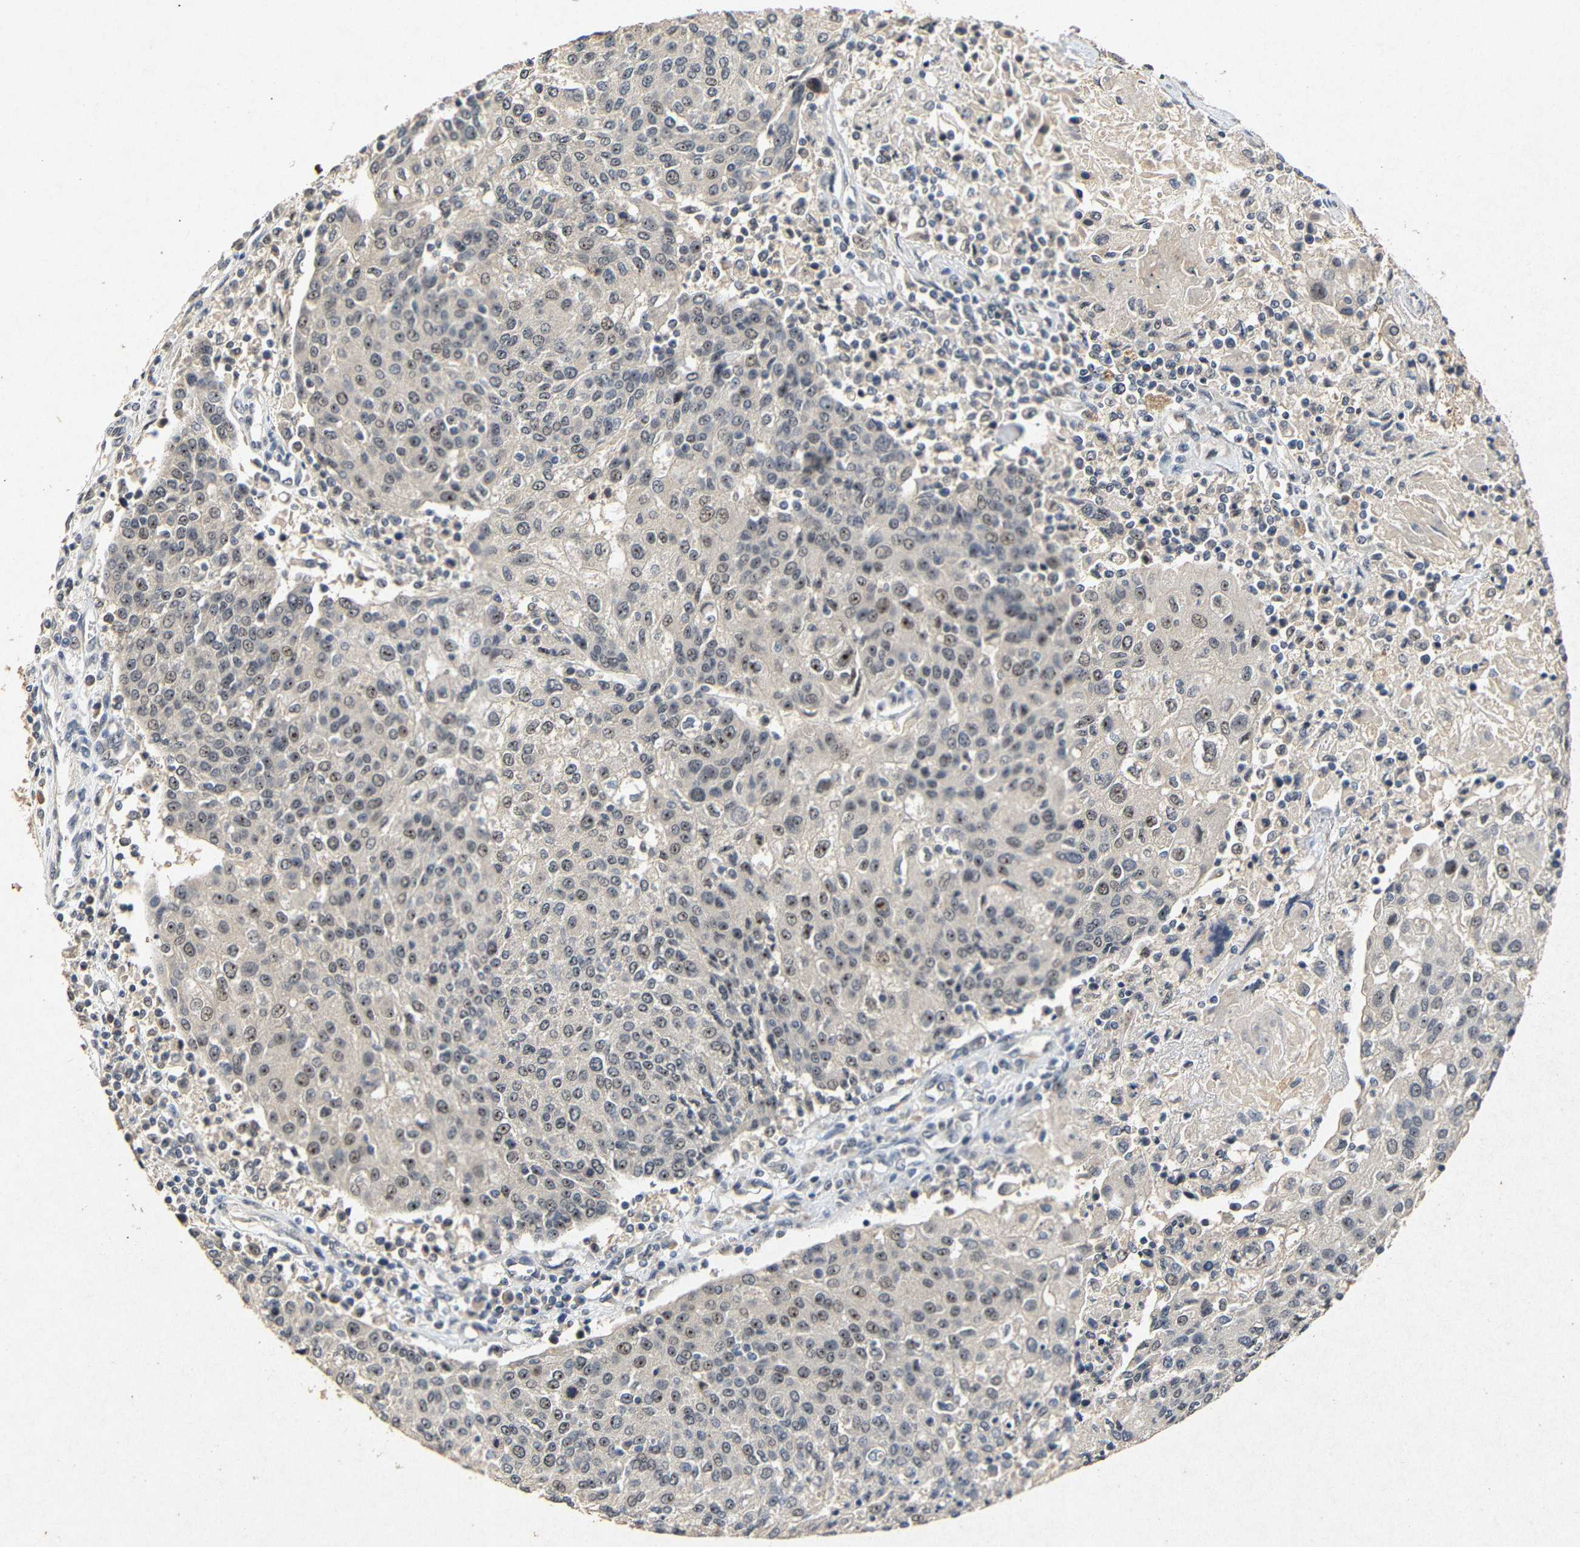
{"staining": {"intensity": "moderate", "quantity": "25%-75%", "location": "nuclear"}, "tissue": "urothelial cancer", "cell_type": "Tumor cells", "image_type": "cancer", "snomed": [{"axis": "morphology", "description": "Urothelial carcinoma, High grade"}, {"axis": "topography", "description": "Urinary bladder"}], "caption": "DAB (3,3'-diaminobenzidine) immunohistochemical staining of urothelial cancer reveals moderate nuclear protein expression in about 25%-75% of tumor cells. (DAB (3,3'-diaminobenzidine) IHC, brown staining for protein, blue staining for nuclei).", "gene": "PARN", "patient": {"sex": "female", "age": 85}}